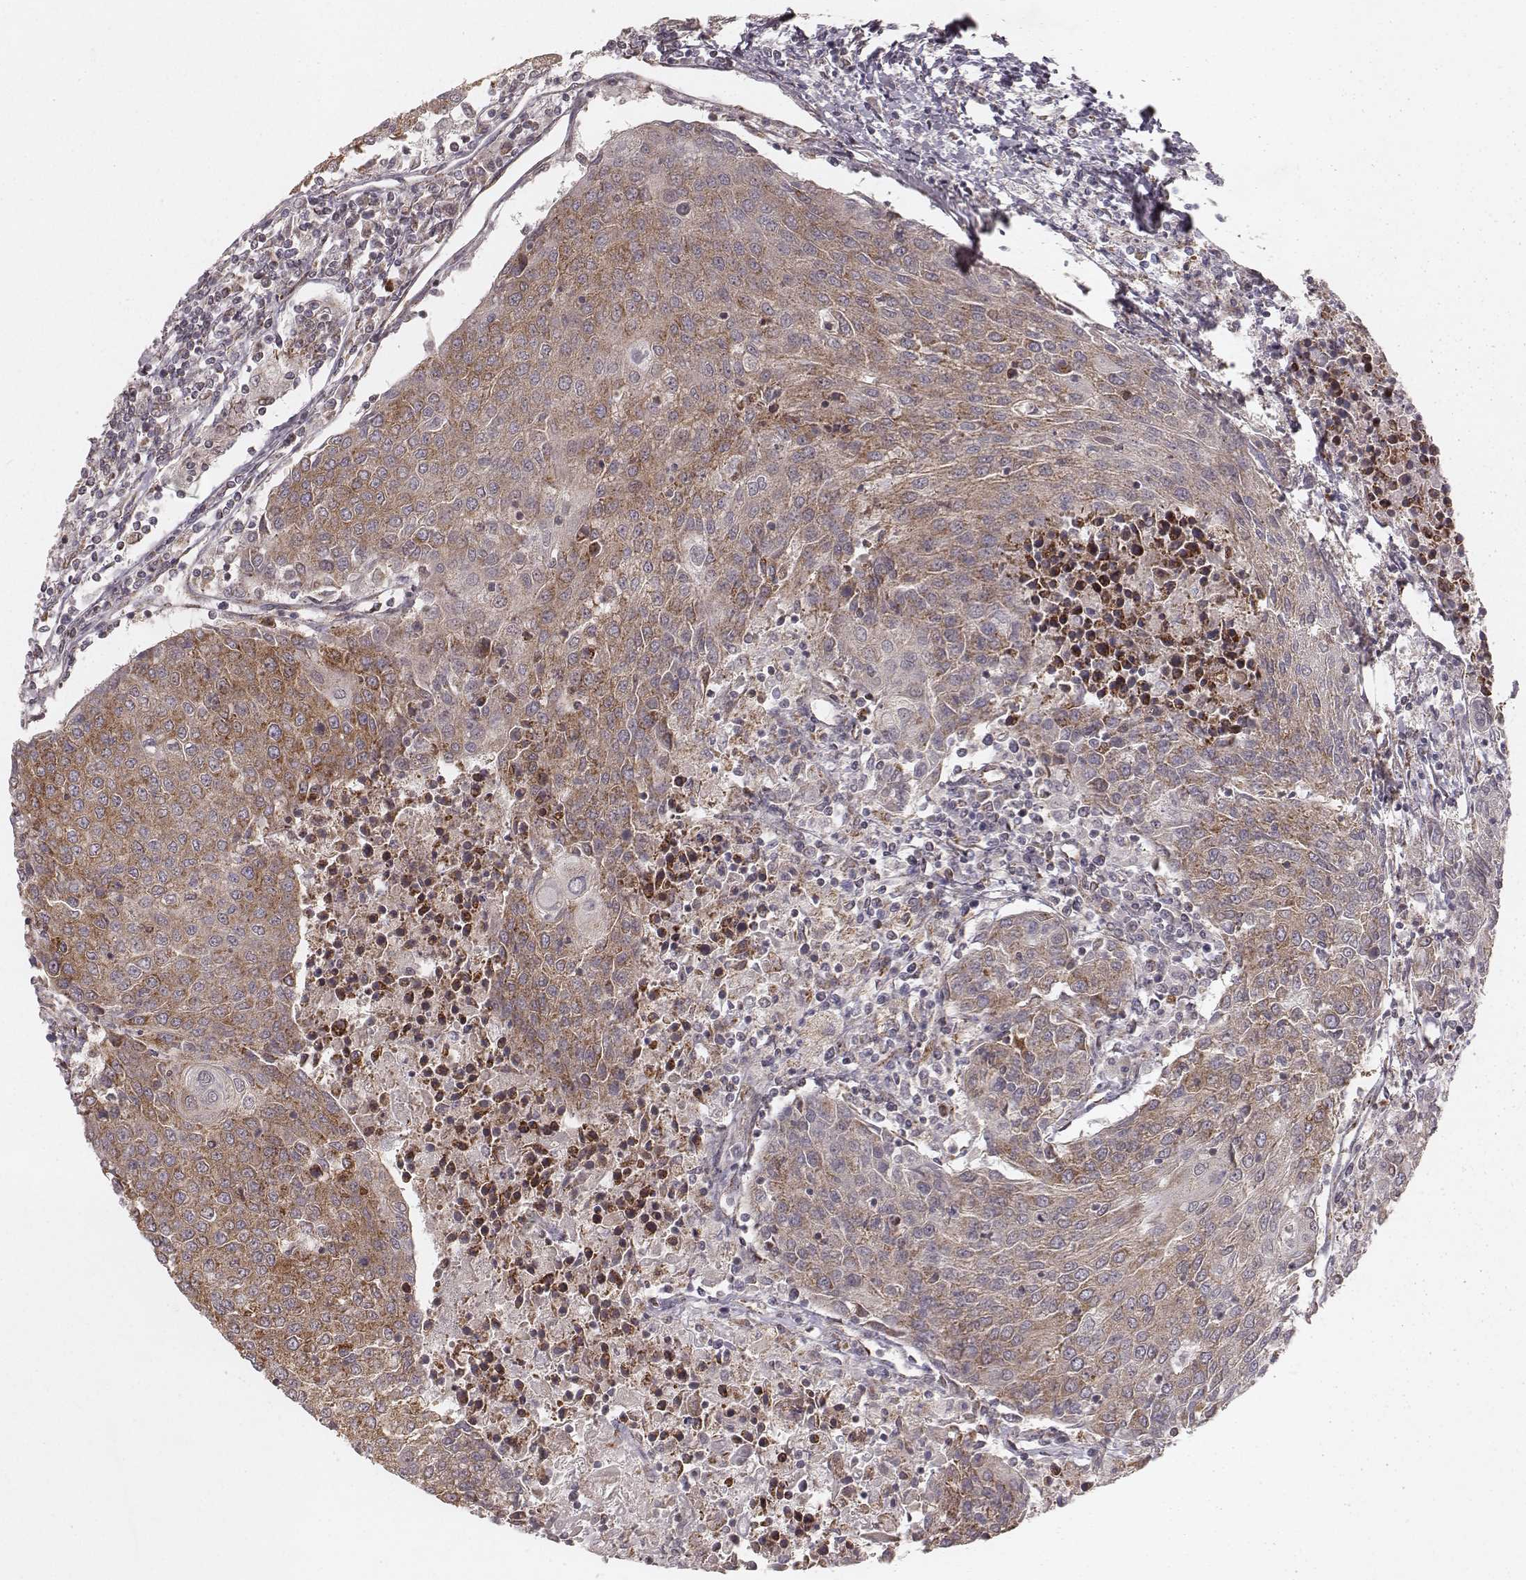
{"staining": {"intensity": "moderate", "quantity": "25%-75%", "location": "cytoplasmic/membranous"}, "tissue": "urothelial cancer", "cell_type": "Tumor cells", "image_type": "cancer", "snomed": [{"axis": "morphology", "description": "Urothelial carcinoma, High grade"}, {"axis": "topography", "description": "Urinary bladder"}], "caption": "Protein staining by IHC demonstrates moderate cytoplasmic/membranous staining in about 25%-75% of tumor cells in urothelial cancer. Nuclei are stained in blue.", "gene": "NDUFA7", "patient": {"sex": "female", "age": 85}}